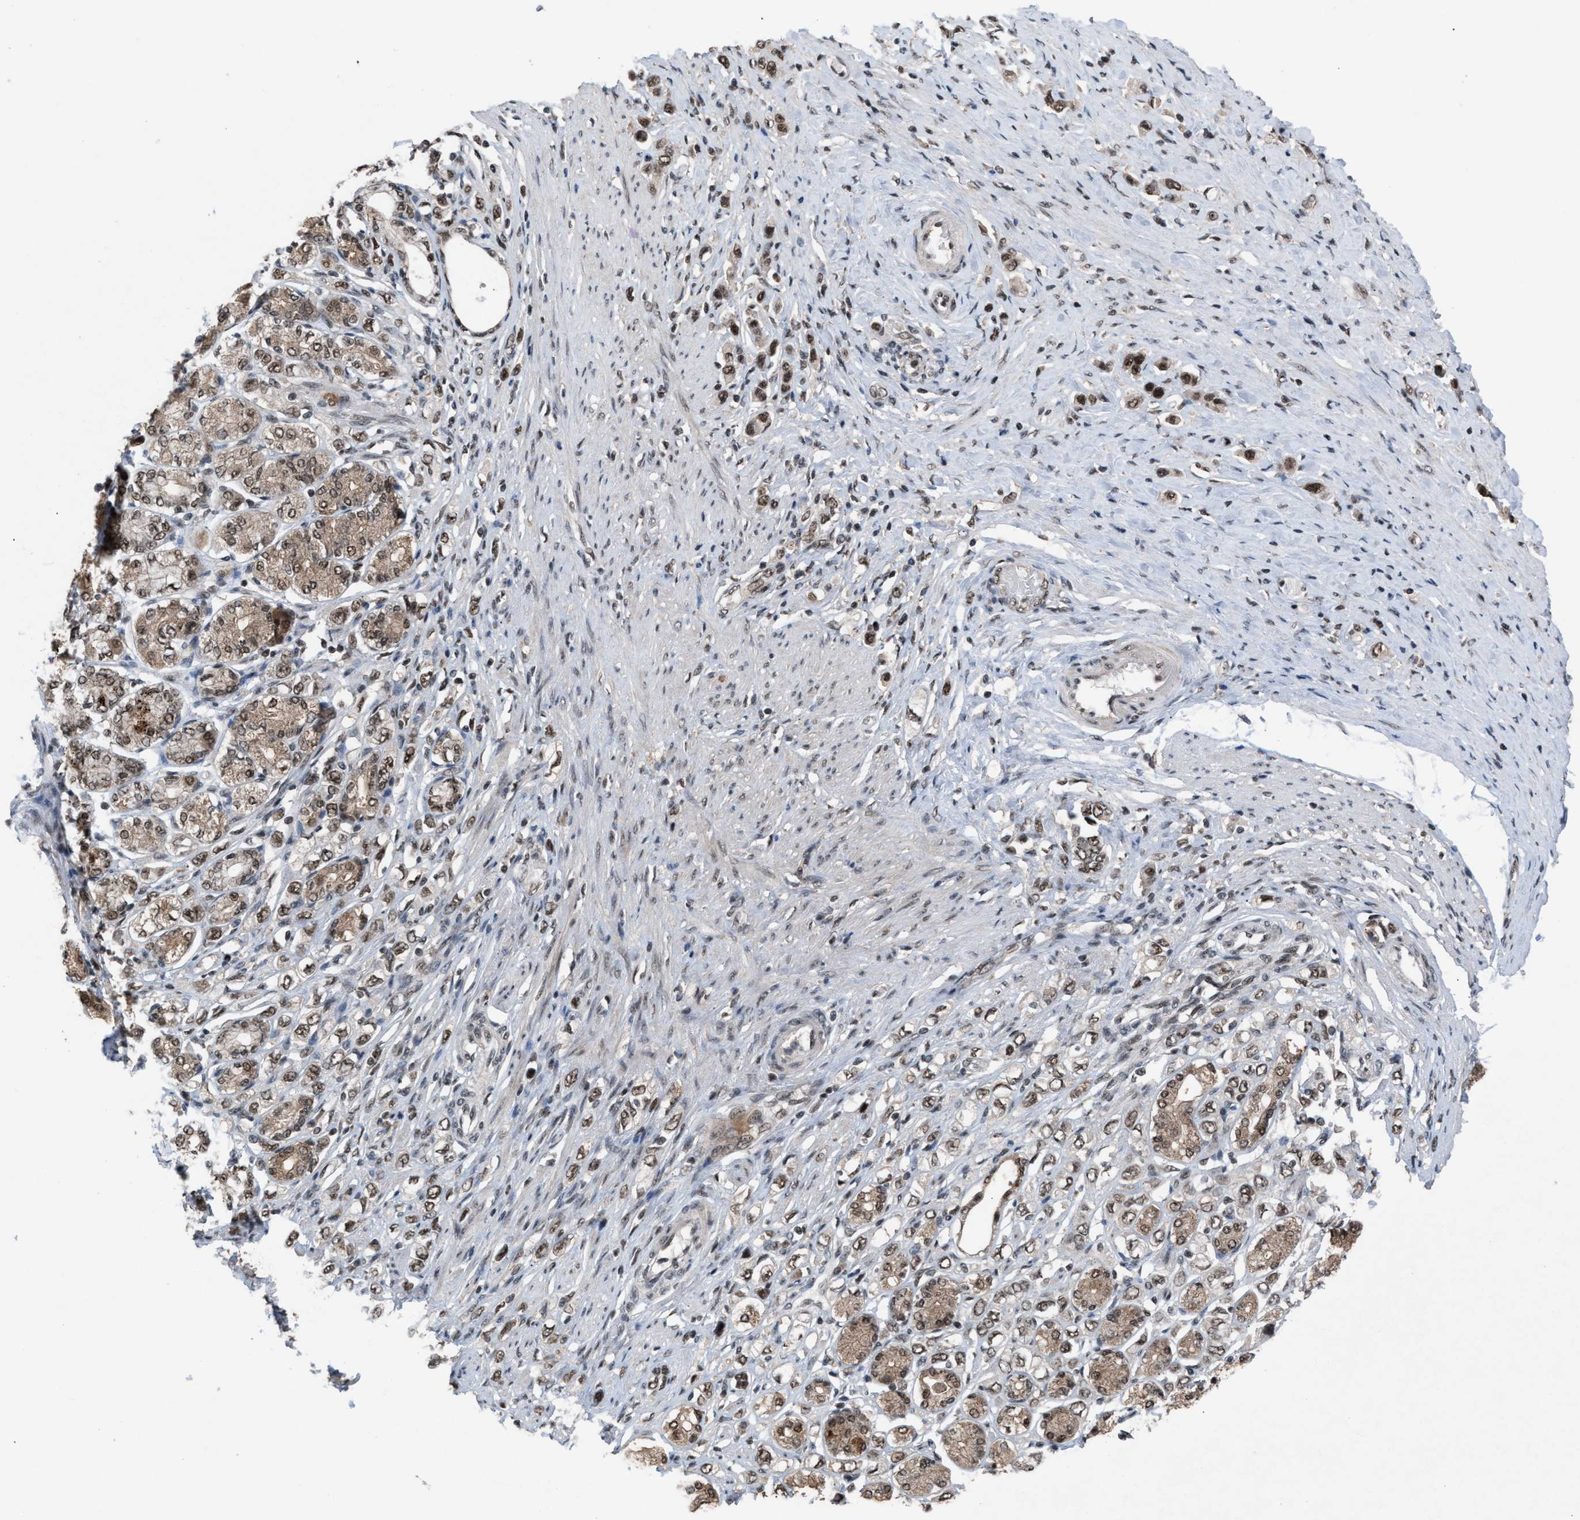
{"staining": {"intensity": "strong", "quantity": ">75%", "location": "nuclear"}, "tissue": "stomach cancer", "cell_type": "Tumor cells", "image_type": "cancer", "snomed": [{"axis": "morphology", "description": "Adenocarcinoma, NOS"}, {"axis": "topography", "description": "Stomach"}], "caption": "A brown stain highlights strong nuclear staining of a protein in stomach cancer (adenocarcinoma) tumor cells. (DAB IHC, brown staining for protein, blue staining for nuclei).", "gene": "PRPF4", "patient": {"sex": "female", "age": 65}}